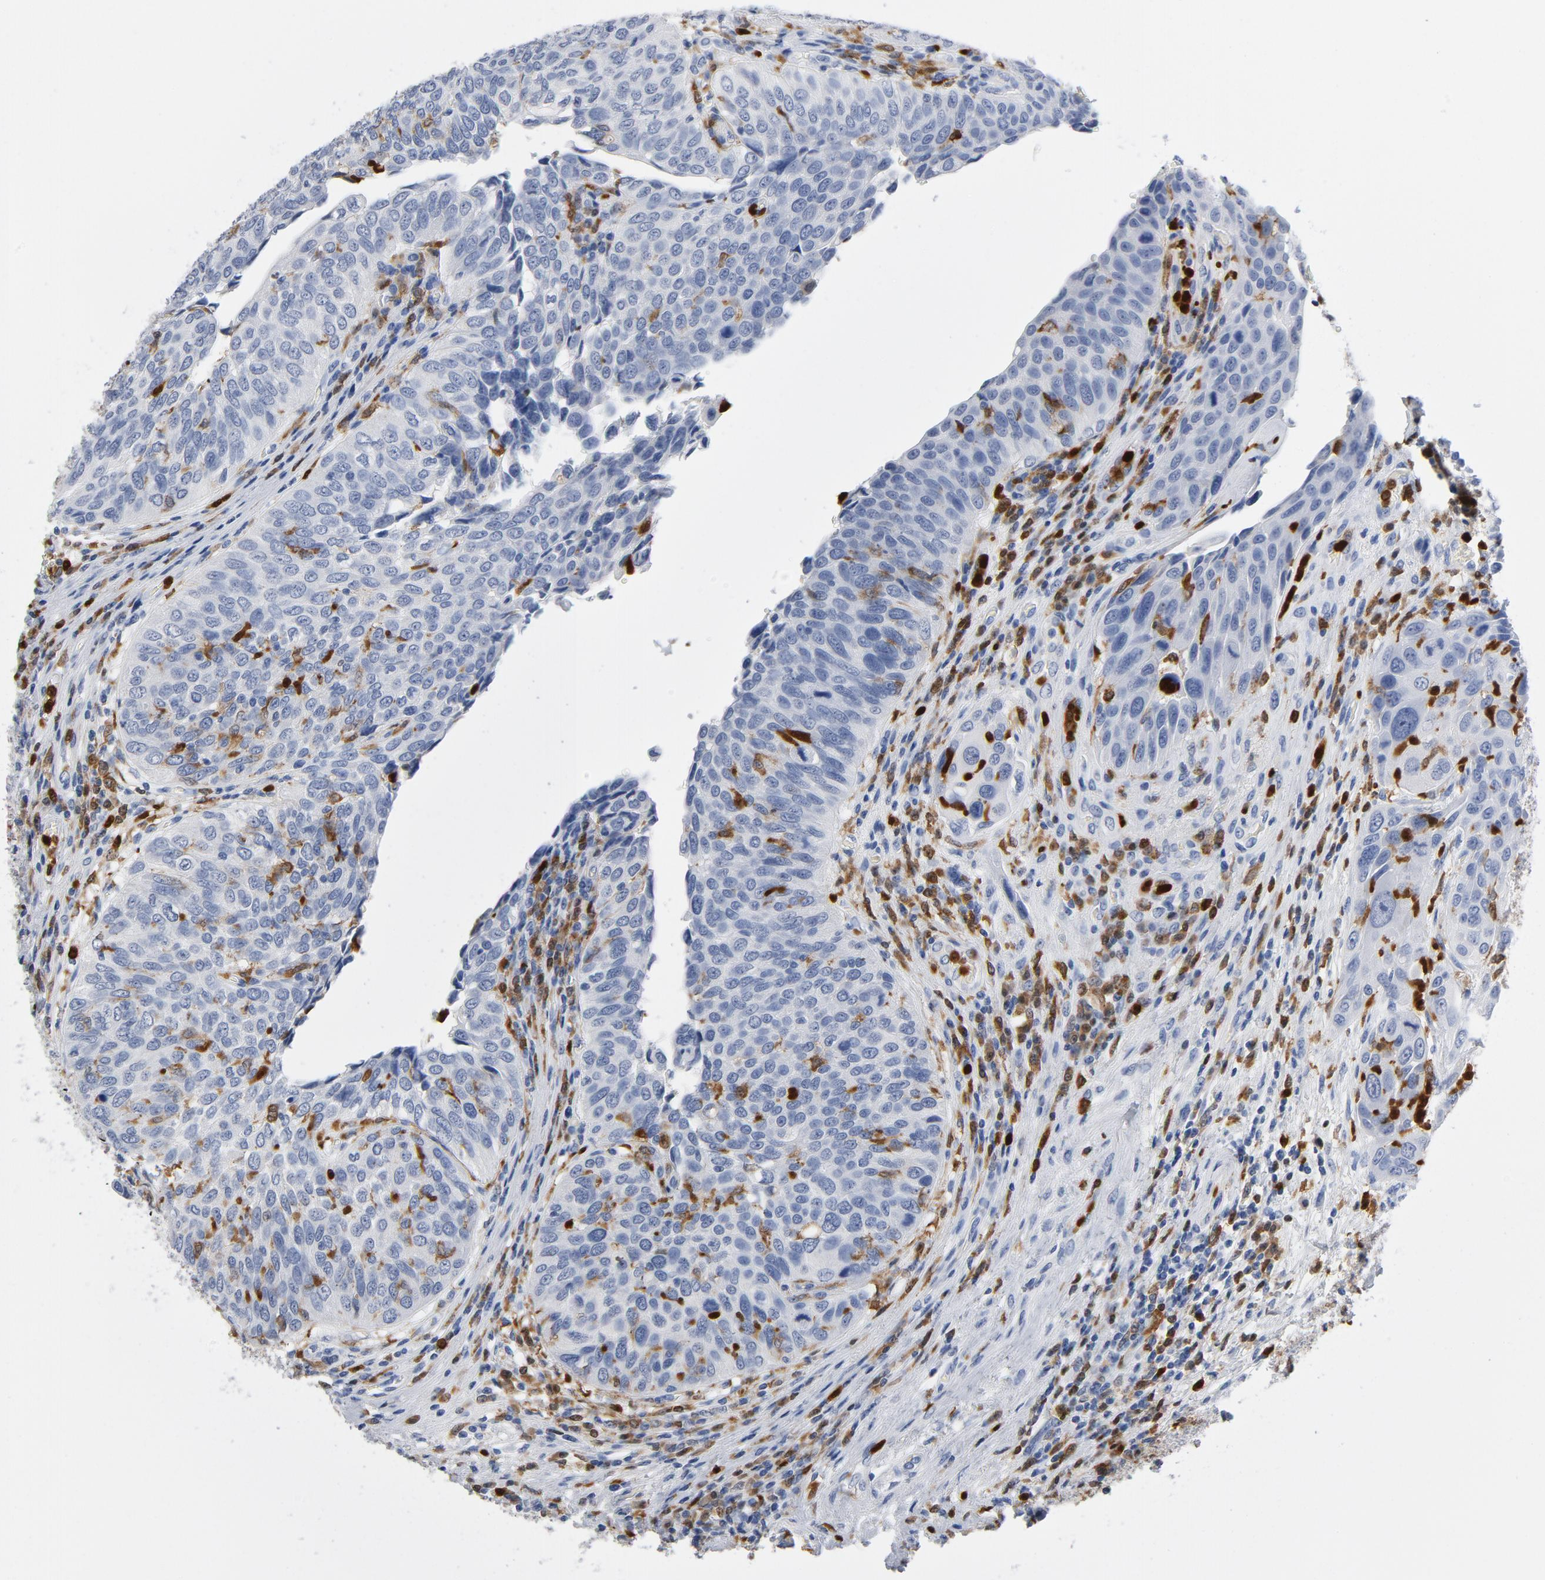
{"staining": {"intensity": "negative", "quantity": "none", "location": "none"}, "tissue": "urothelial cancer", "cell_type": "Tumor cells", "image_type": "cancer", "snomed": [{"axis": "morphology", "description": "Urothelial carcinoma, High grade"}, {"axis": "topography", "description": "Urinary bladder"}], "caption": "IHC of human high-grade urothelial carcinoma reveals no expression in tumor cells. (DAB immunohistochemistry (IHC), high magnification).", "gene": "NCF1", "patient": {"sex": "male", "age": 50}}